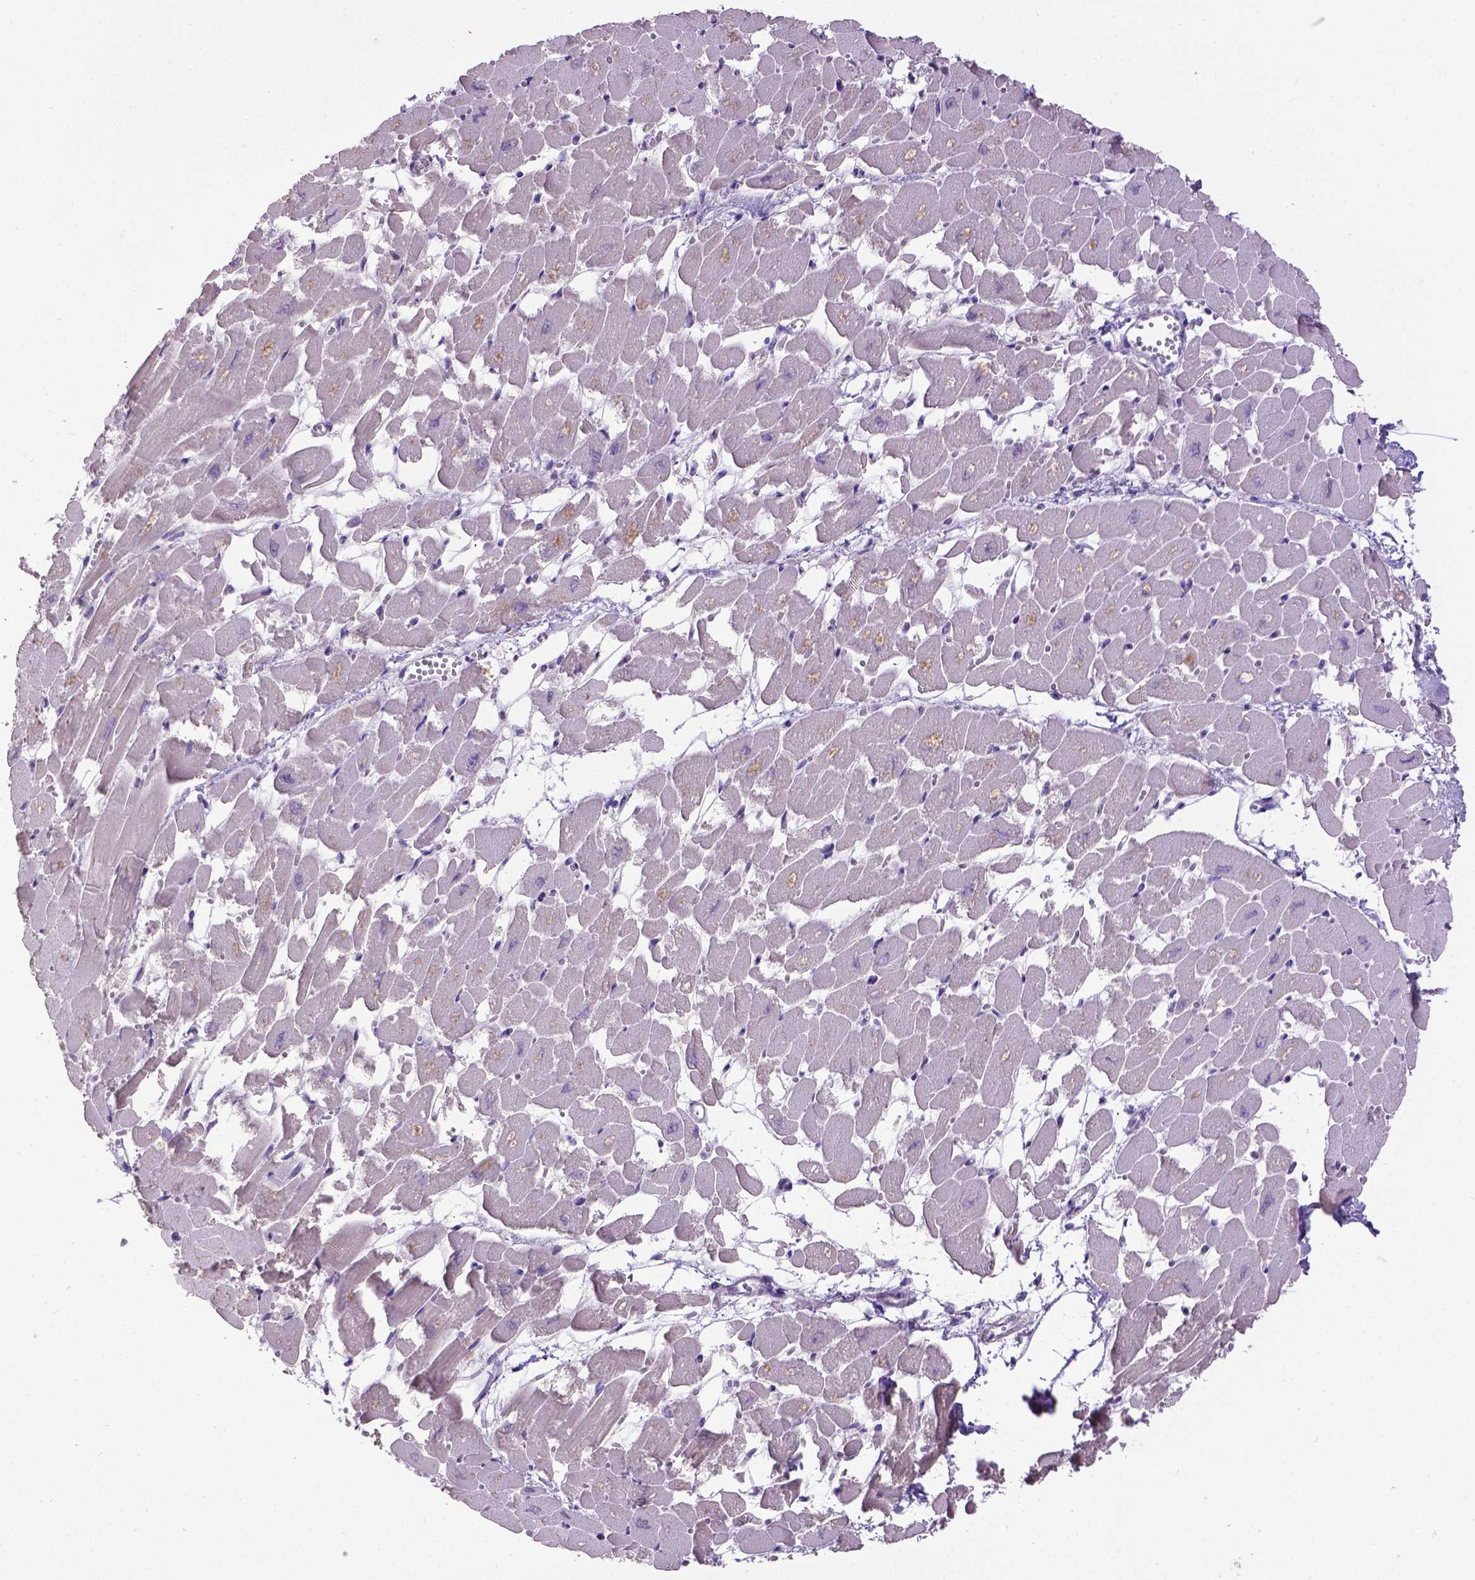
{"staining": {"intensity": "weak", "quantity": "<25%", "location": "cytoplasmic/membranous"}, "tissue": "heart muscle", "cell_type": "Cardiomyocytes", "image_type": "normal", "snomed": [{"axis": "morphology", "description": "Normal tissue, NOS"}, {"axis": "topography", "description": "Heart"}], "caption": "This is a micrograph of IHC staining of normal heart muscle, which shows no positivity in cardiomyocytes.", "gene": "CPM", "patient": {"sex": "female", "age": 52}}